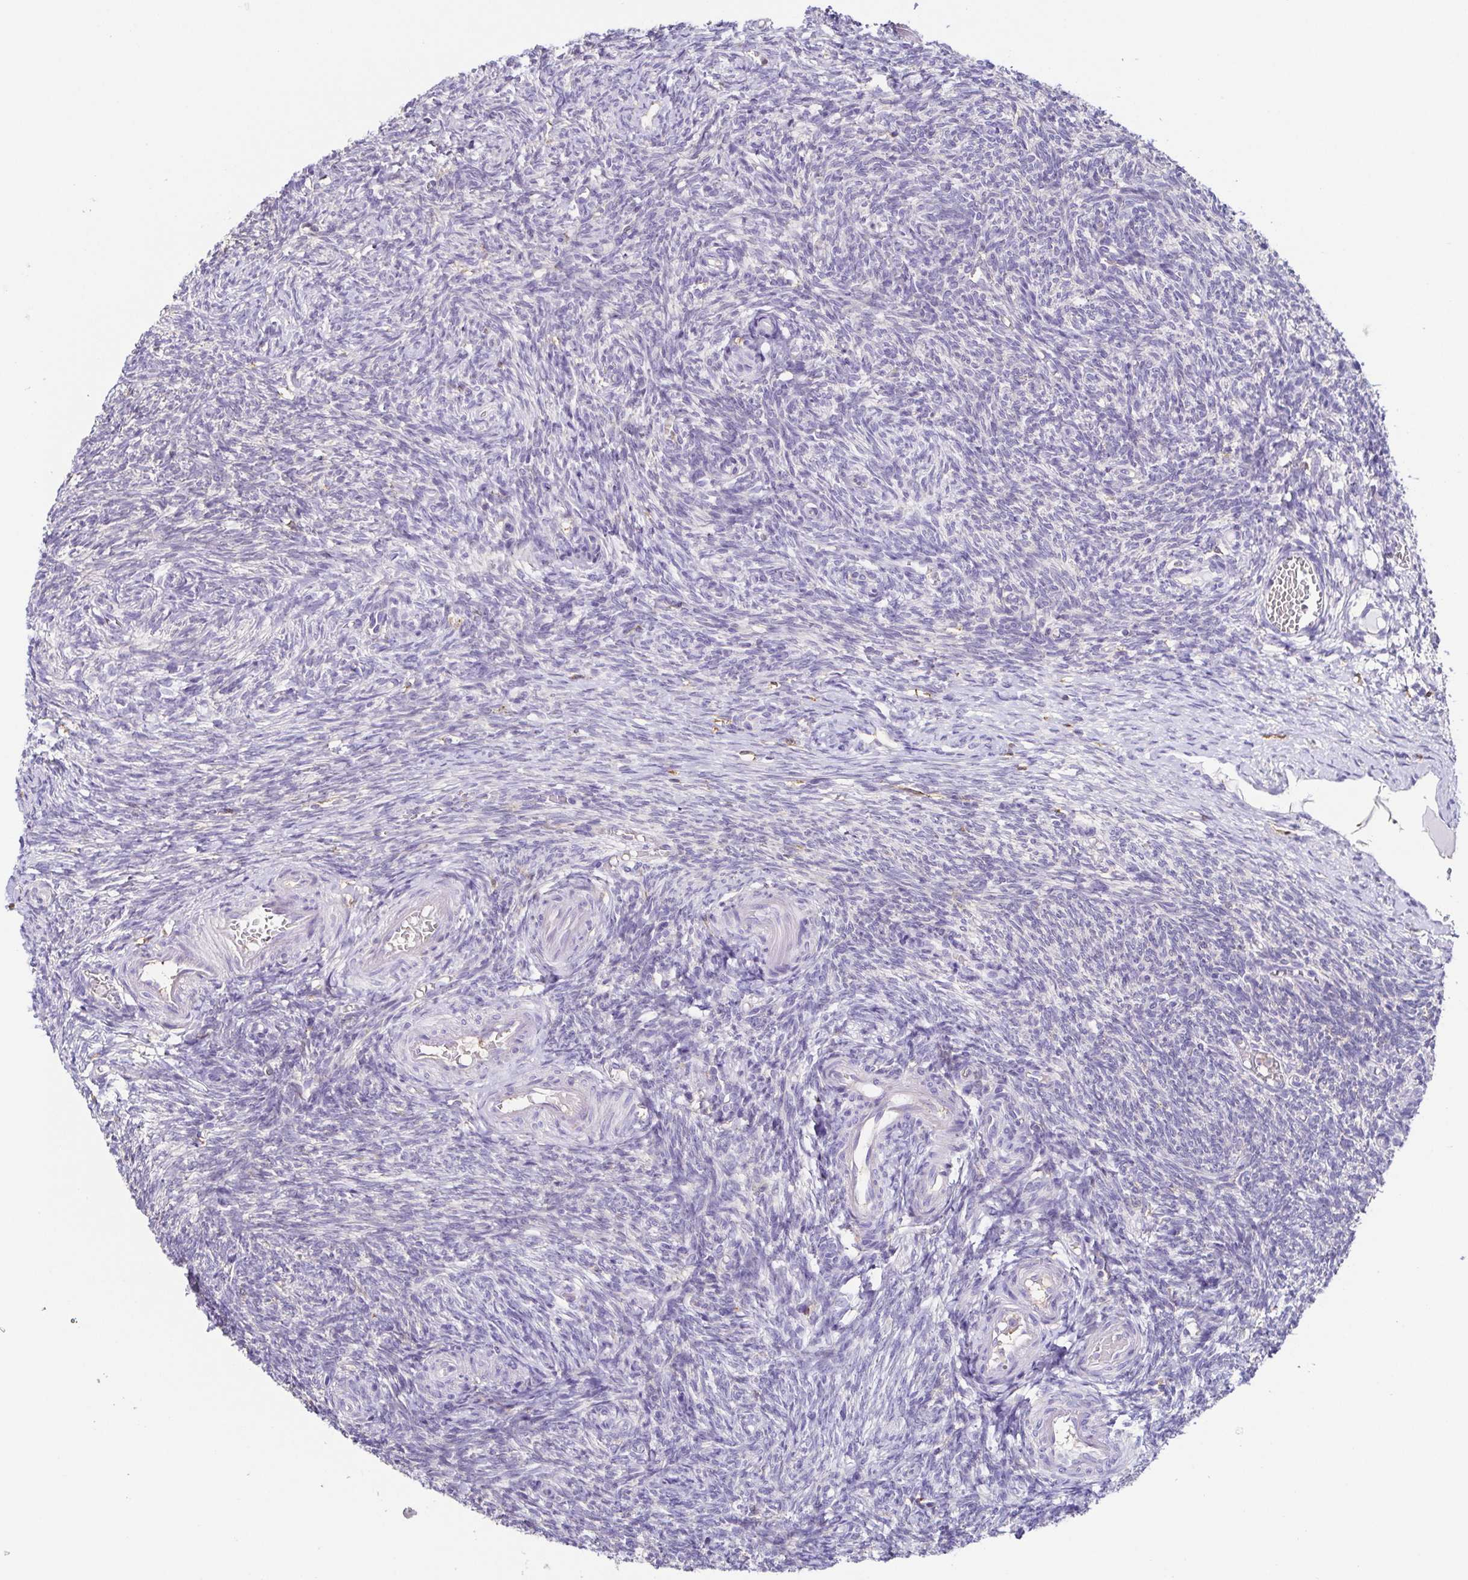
{"staining": {"intensity": "negative", "quantity": "none", "location": "none"}, "tissue": "ovary", "cell_type": "Follicle cells", "image_type": "normal", "snomed": [{"axis": "morphology", "description": "Normal tissue, NOS"}, {"axis": "topography", "description": "Ovary"}], "caption": "Ovary stained for a protein using immunohistochemistry (IHC) reveals no expression follicle cells.", "gene": "ANXA10", "patient": {"sex": "female", "age": 39}}